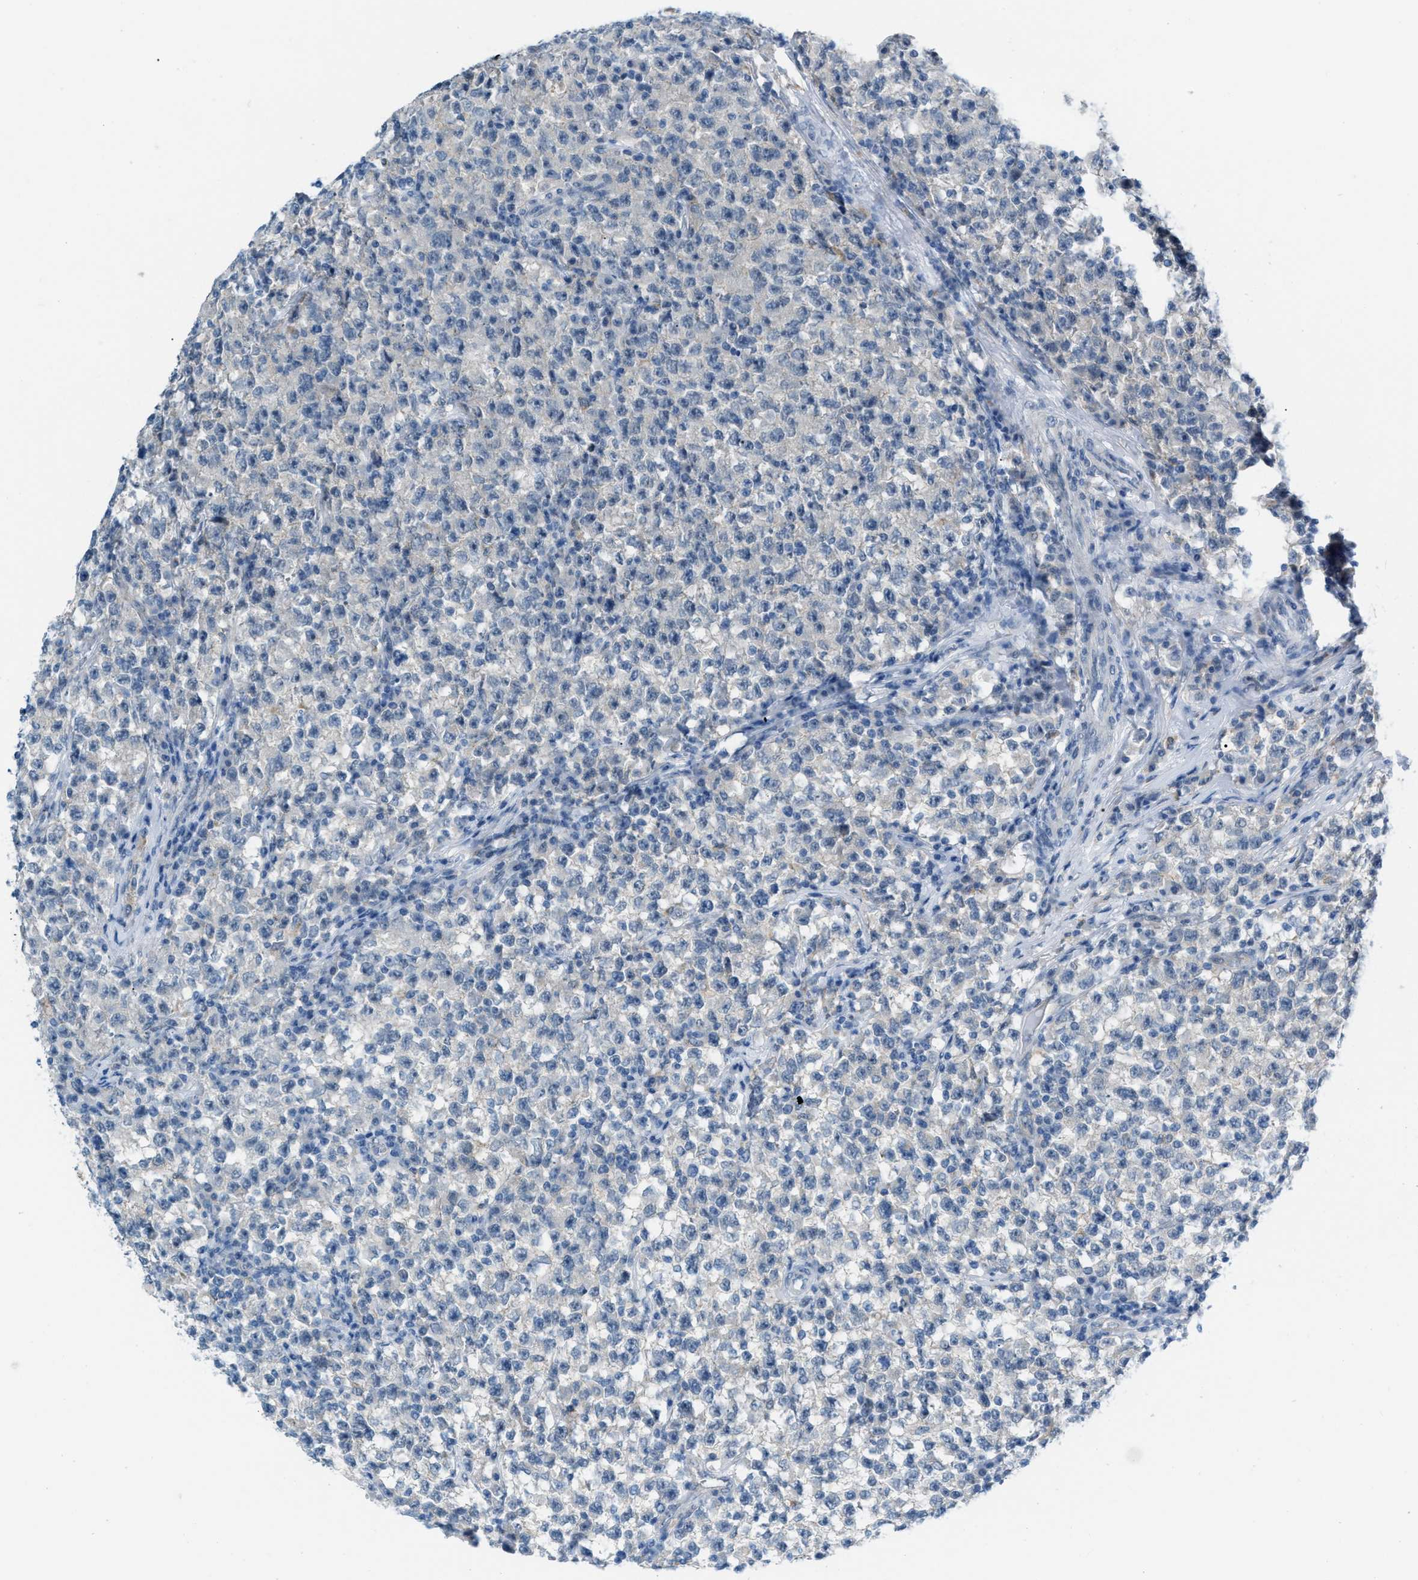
{"staining": {"intensity": "negative", "quantity": "none", "location": "none"}, "tissue": "testis cancer", "cell_type": "Tumor cells", "image_type": "cancer", "snomed": [{"axis": "morphology", "description": "Seminoma, NOS"}, {"axis": "topography", "description": "Testis"}], "caption": "Histopathology image shows no protein positivity in tumor cells of seminoma (testis) tissue.", "gene": "PHRF1", "patient": {"sex": "male", "age": 22}}